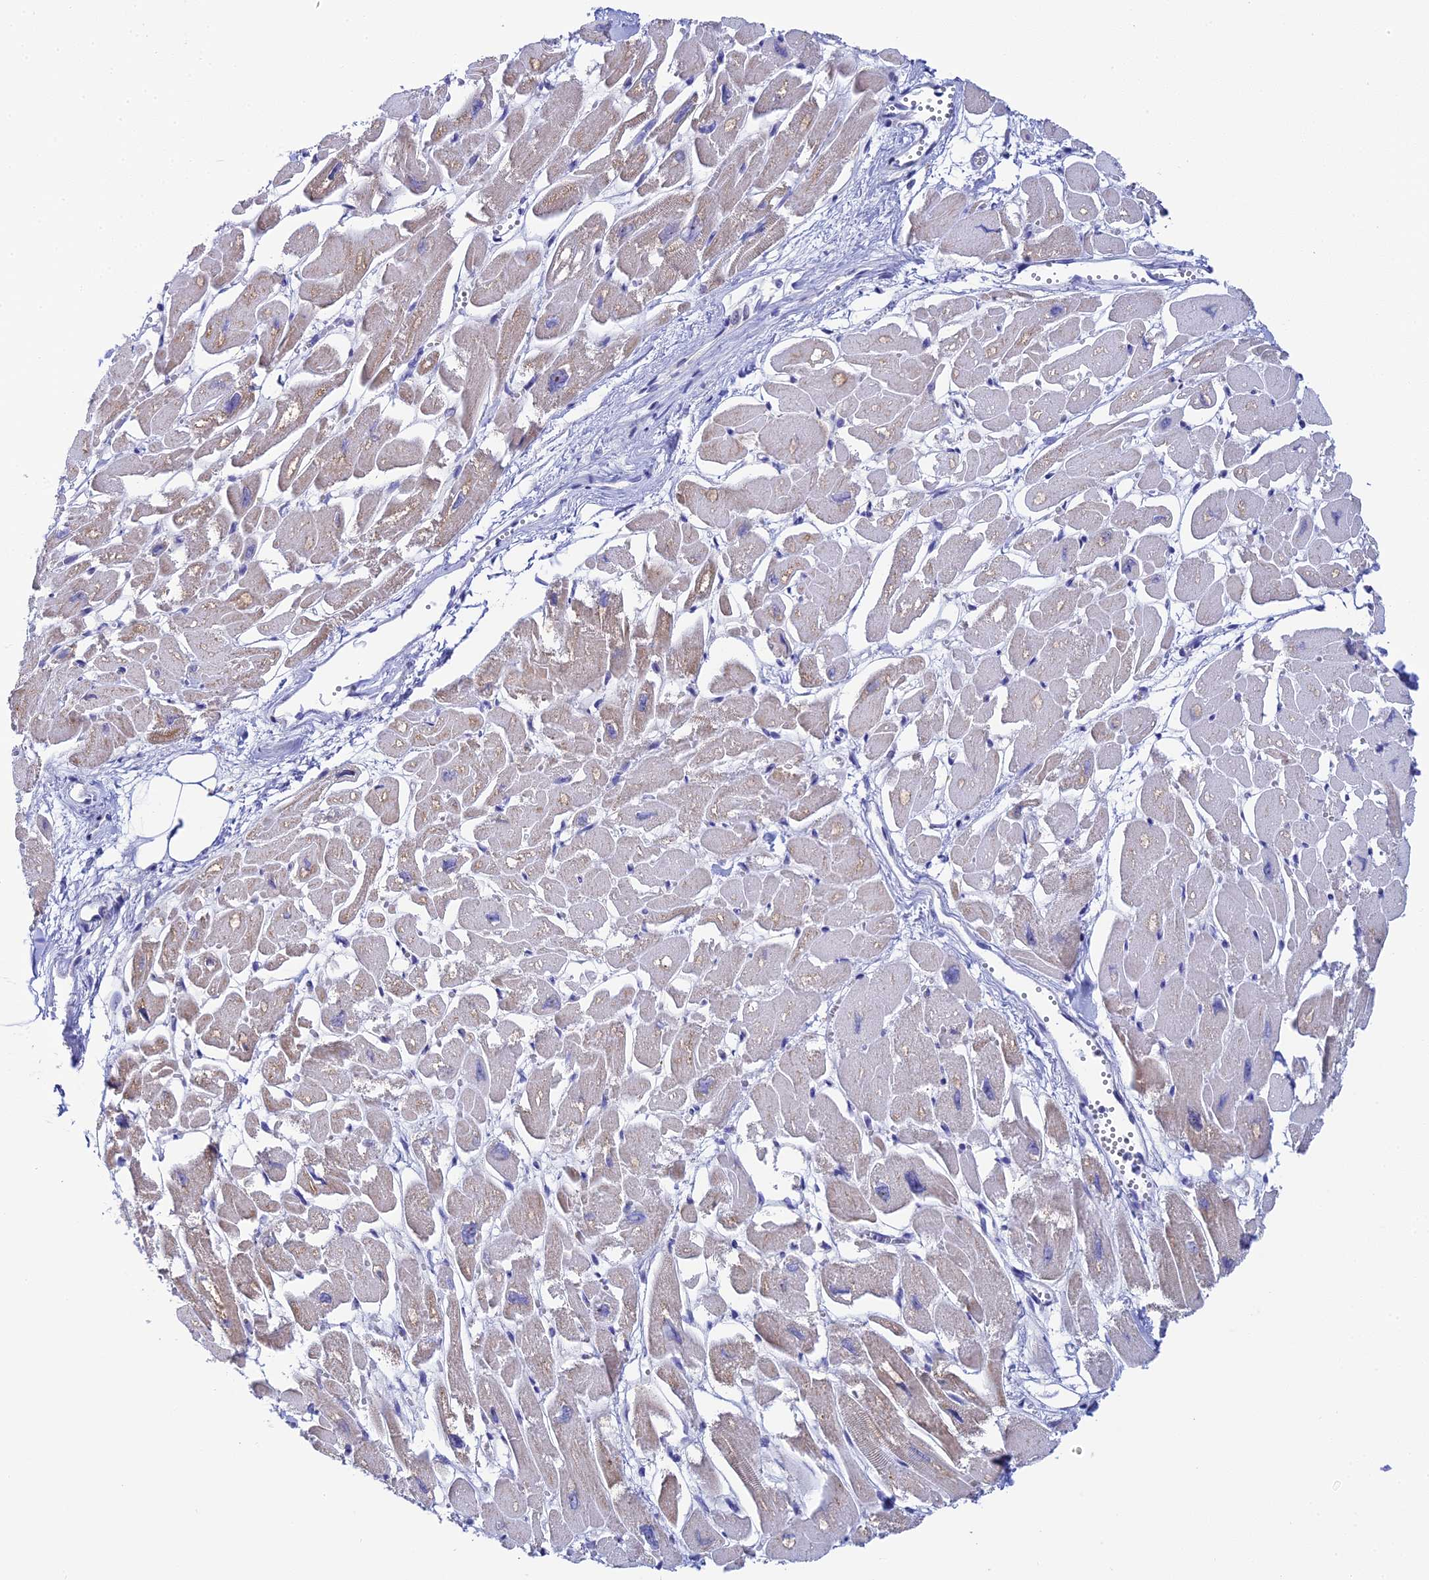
{"staining": {"intensity": "weak", "quantity": "25%-75%", "location": "cytoplasmic/membranous"}, "tissue": "heart muscle", "cell_type": "Cardiomyocytes", "image_type": "normal", "snomed": [{"axis": "morphology", "description": "Normal tissue, NOS"}, {"axis": "topography", "description": "Heart"}], "caption": "Cardiomyocytes show weak cytoplasmic/membranous positivity in approximately 25%-75% of cells in unremarkable heart muscle.", "gene": "PLPP4", "patient": {"sex": "male", "age": 54}}